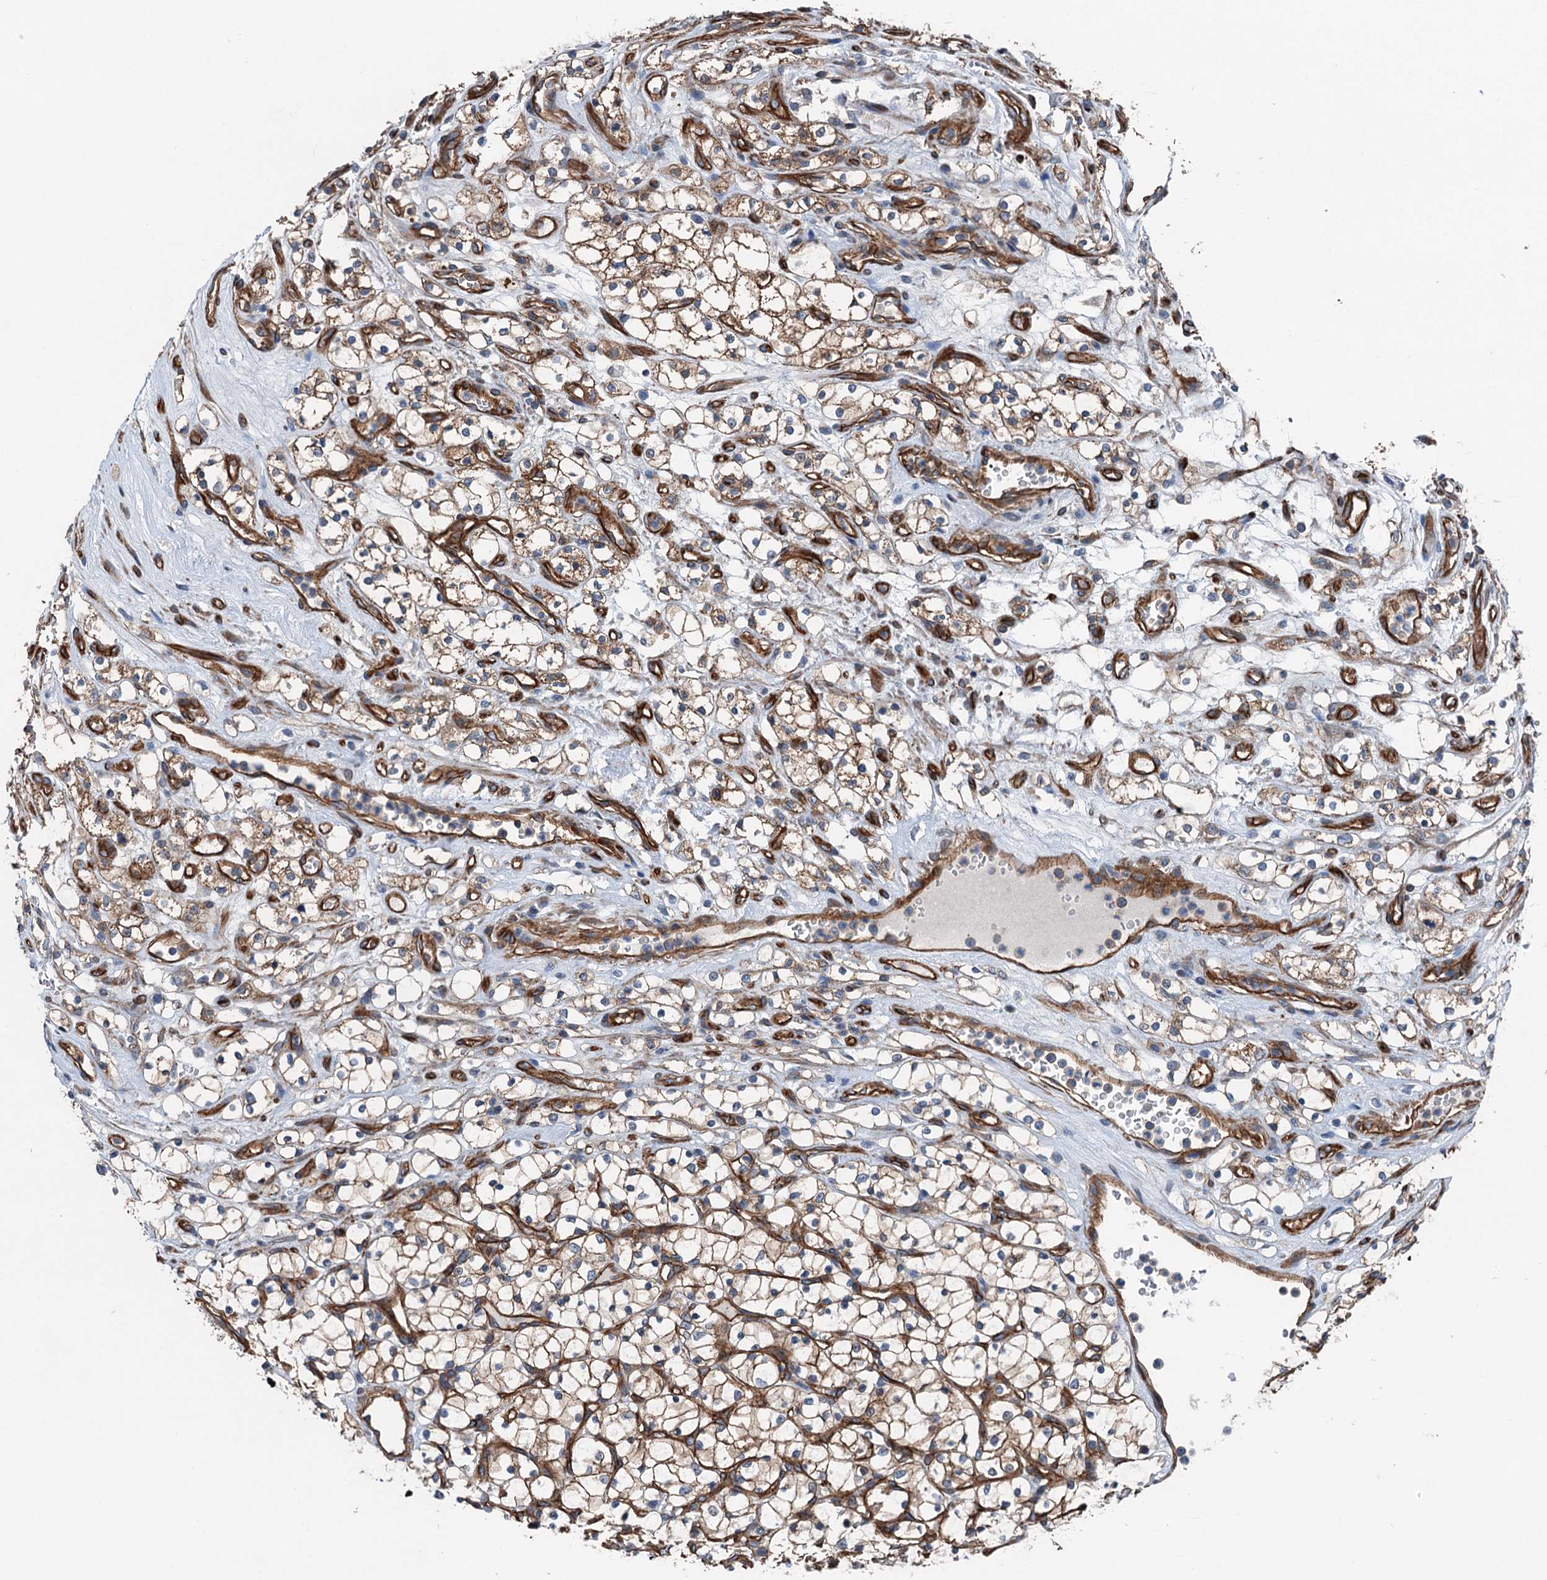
{"staining": {"intensity": "moderate", "quantity": ">75%", "location": "cytoplasmic/membranous"}, "tissue": "renal cancer", "cell_type": "Tumor cells", "image_type": "cancer", "snomed": [{"axis": "morphology", "description": "Adenocarcinoma, NOS"}, {"axis": "topography", "description": "Kidney"}], "caption": "Protein expression by IHC displays moderate cytoplasmic/membranous expression in approximately >75% of tumor cells in adenocarcinoma (renal). The staining was performed using DAB to visualize the protein expression in brown, while the nuclei were stained in blue with hematoxylin (Magnification: 20x).", "gene": "NMRAL1", "patient": {"sex": "female", "age": 69}}